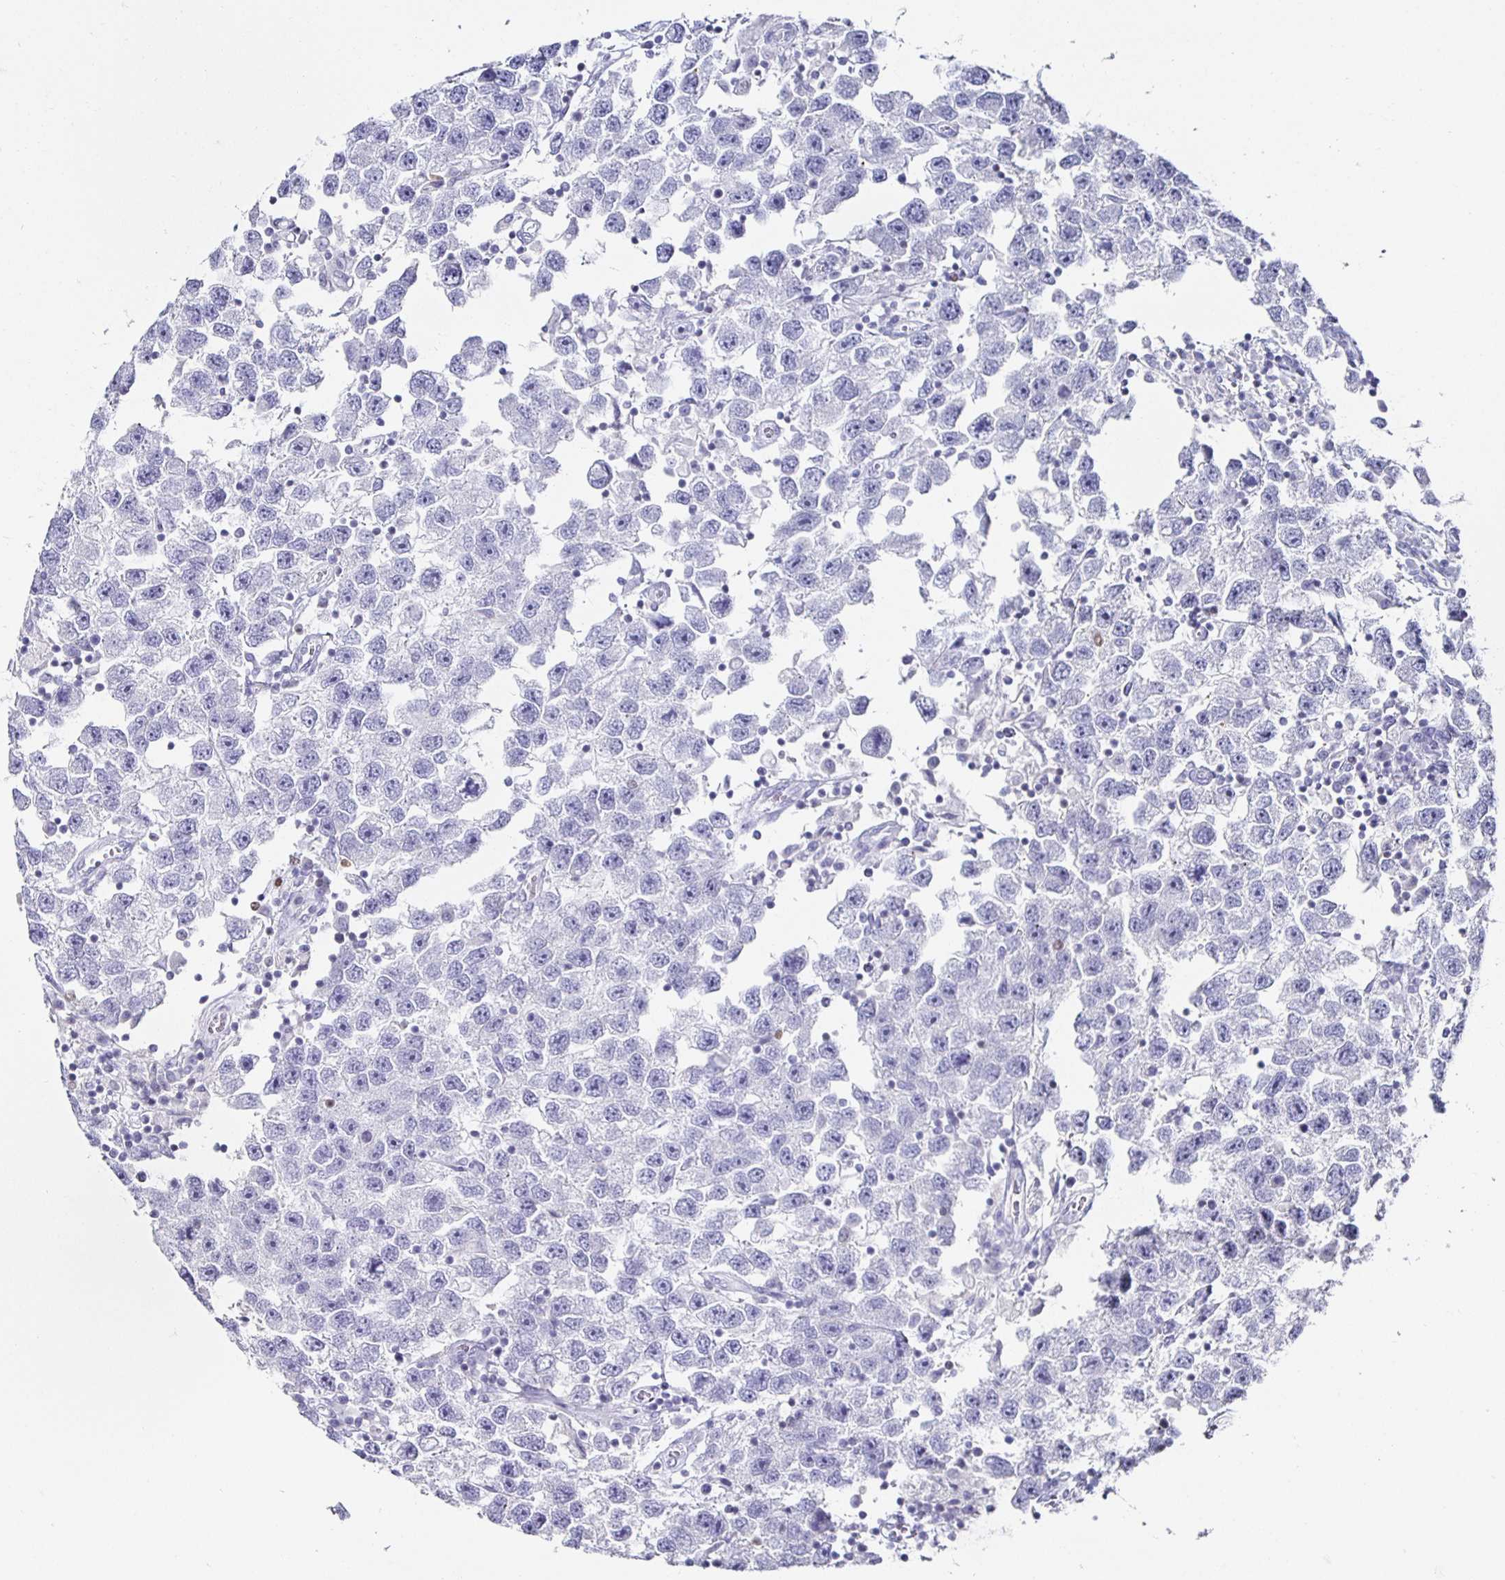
{"staining": {"intensity": "negative", "quantity": "none", "location": "none"}, "tissue": "testis cancer", "cell_type": "Tumor cells", "image_type": "cancer", "snomed": [{"axis": "morphology", "description": "Seminoma, NOS"}, {"axis": "topography", "description": "Testis"}], "caption": "Photomicrograph shows no significant protein positivity in tumor cells of testis cancer (seminoma).", "gene": "RUNX2", "patient": {"sex": "male", "age": 26}}